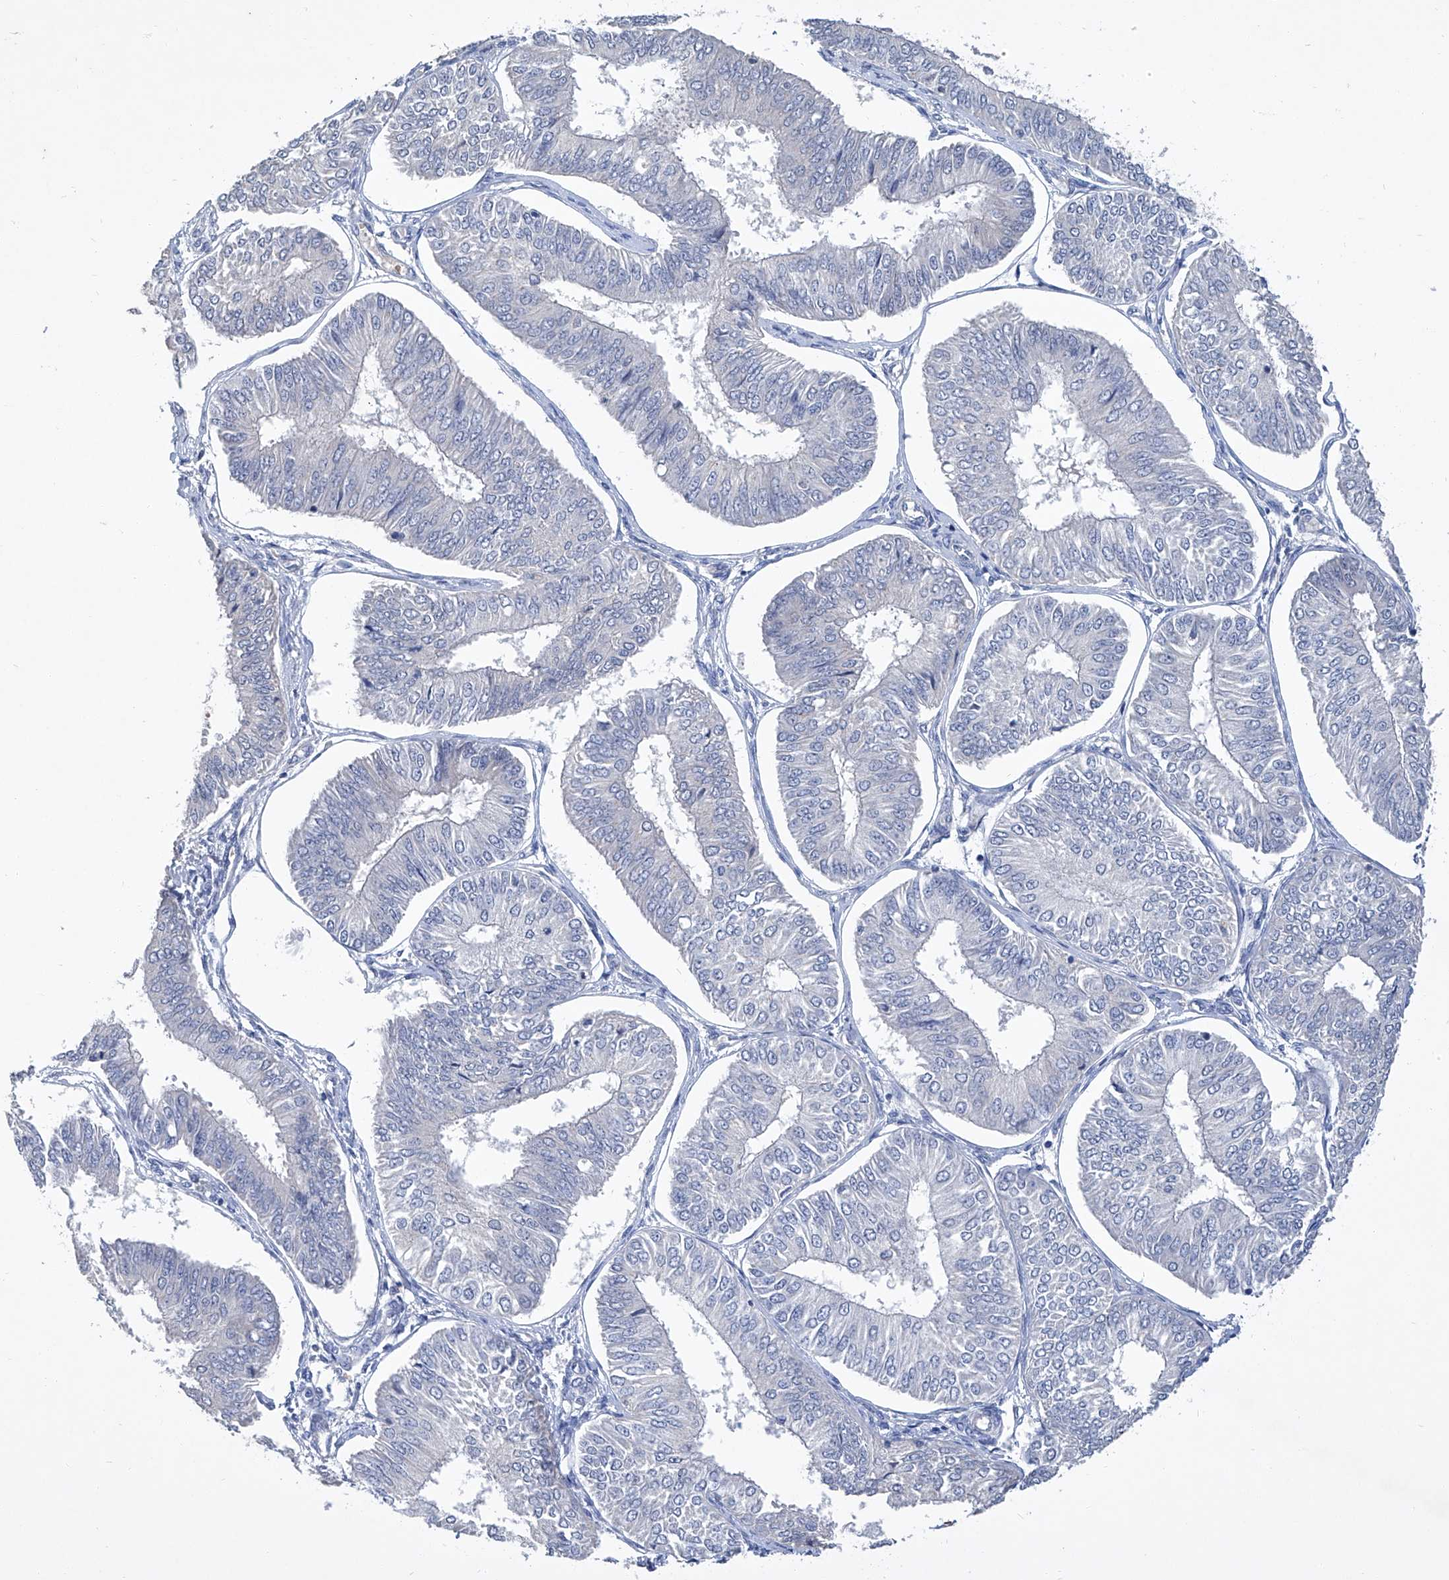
{"staining": {"intensity": "negative", "quantity": "none", "location": "none"}, "tissue": "endometrial cancer", "cell_type": "Tumor cells", "image_type": "cancer", "snomed": [{"axis": "morphology", "description": "Adenocarcinoma, NOS"}, {"axis": "topography", "description": "Endometrium"}], "caption": "DAB (3,3'-diaminobenzidine) immunohistochemical staining of adenocarcinoma (endometrial) reveals no significant positivity in tumor cells. (DAB (3,3'-diaminobenzidine) immunohistochemistry, high magnification).", "gene": "GPT", "patient": {"sex": "female", "age": 58}}